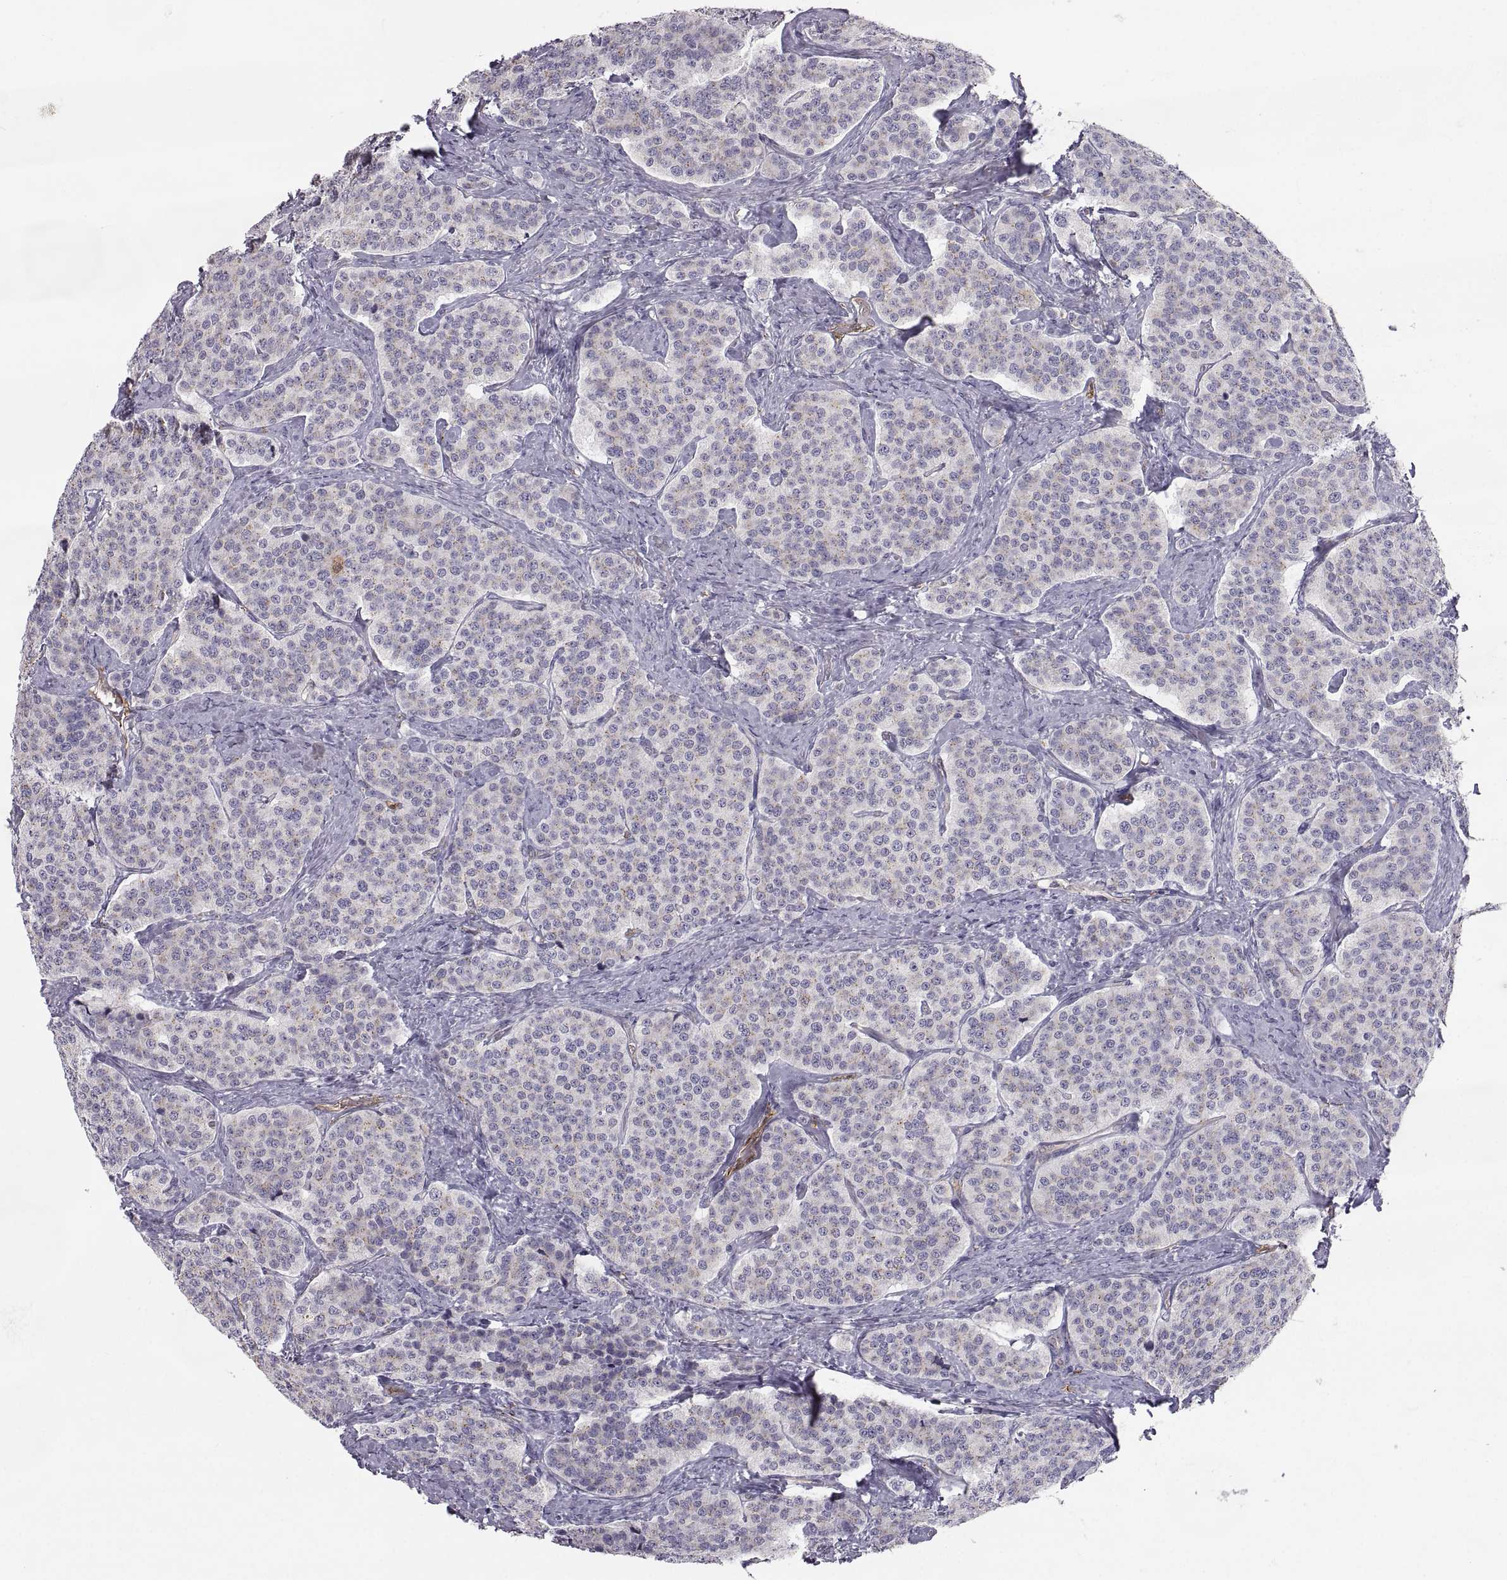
{"staining": {"intensity": "weak", "quantity": "<25%", "location": "cytoplasmic/membranous"}, "tissue": "carcinoid", "cell_type": "Tumor cells", "image_type": "cancer", "snomed": [{"axis": "morphology", "description": "Carcinoid, malignant, NOS"}, {"axis": "topography", "description": "Small intestine"}], "caption": "Tumor cells show no significant staining in malignant carcinoid. (Brightfield microscopy of DAB IHC at high magnification).", "gene": "PGM5", "patient": {"sex": "female", "age": 58}}